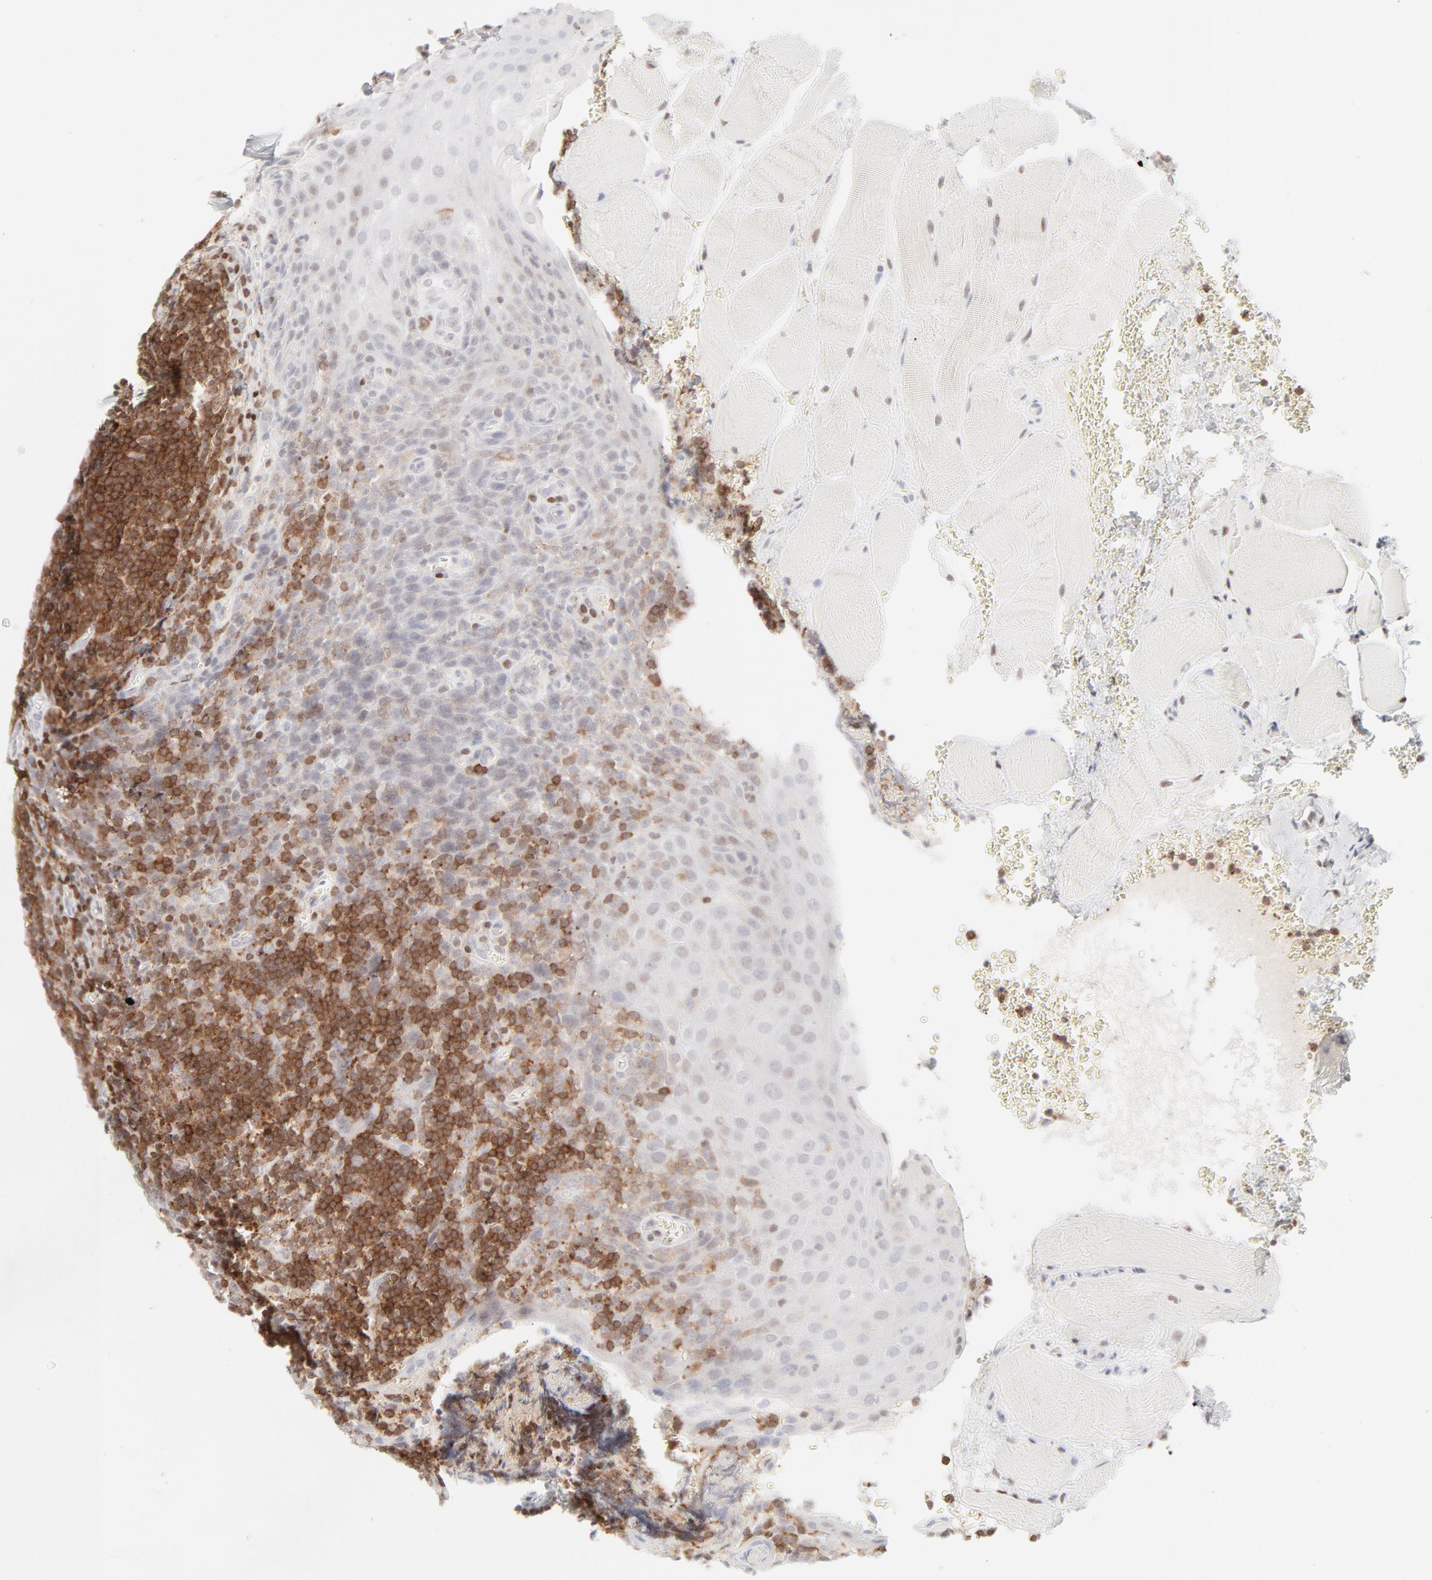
{"staining": {"intensity": "weak", "quantity": "<25%", "location": "cytoplasmic/membranous"}, "tissue": "tonsil", "cell_type": "Germinal center cells", "image_type": "normal", "snomed": [{"axis": "morphology", "description": "Normal tissue, NOS"}, {"axis": "topography", "description": "Tonsil"}], "caption": "Immunohistochemistry (IHC) image of unremarkable tonsil: tonsil stained with DAB (3,3'-diaminobenzidine) displays no significant protein expression in germinal center cells. Nuclei are stained in blue.", "gene": "PRKCB", "patient": {"sex": "male", "age": 20}}